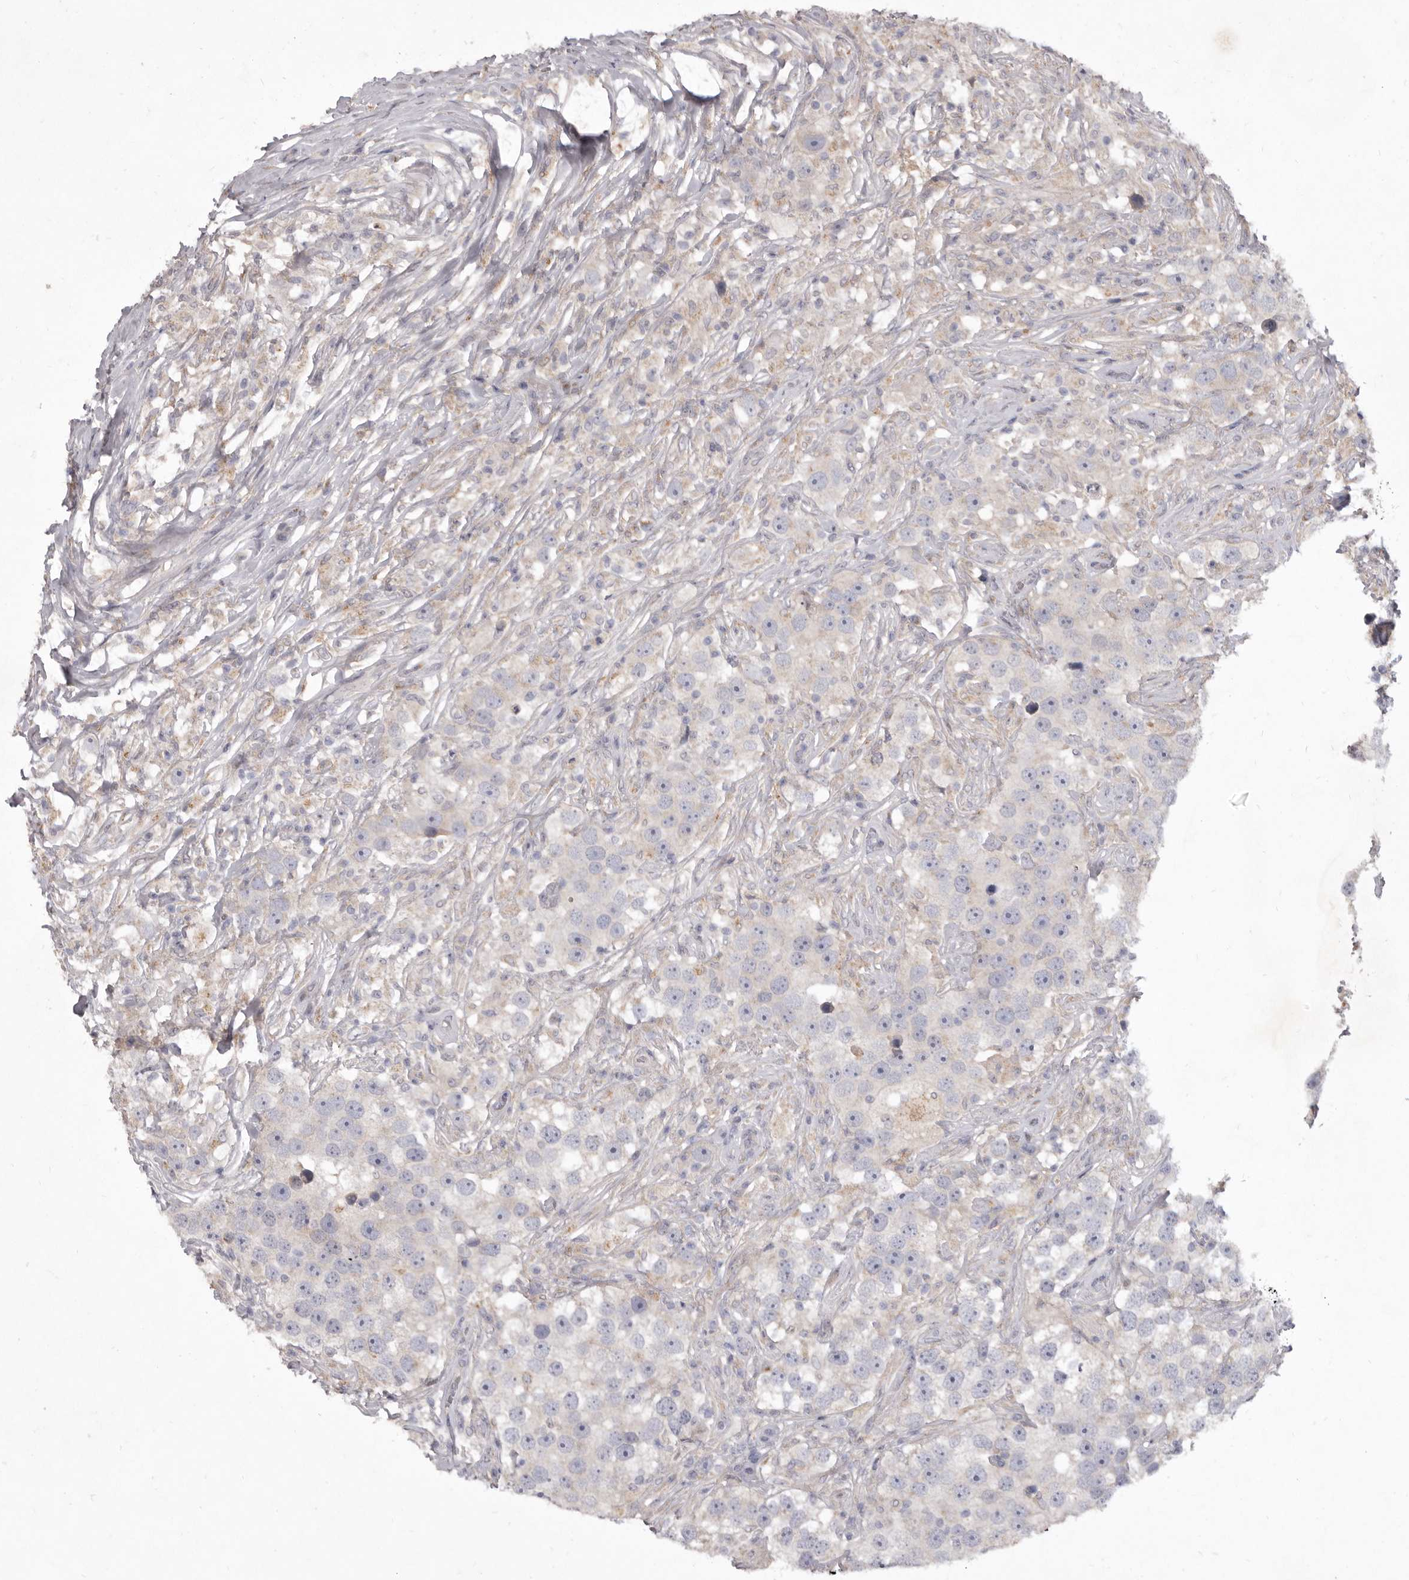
{"staining": {"intensity": "negative", "quantity": "none", "location": "none"}, "tissue": "testis cancer", "cell_type": "Tumor cells", "image_type": "cancer", "snomed": [{"axis": "morphology", "description": "Seminoma, NOS"}, {"axis": "topography", "description": "Testis"}], "caption": "Tumor cells show no significant positivity in testis cancer.", "gene": "P2RX6", "patient": {"sex": "male", "age": 49}}